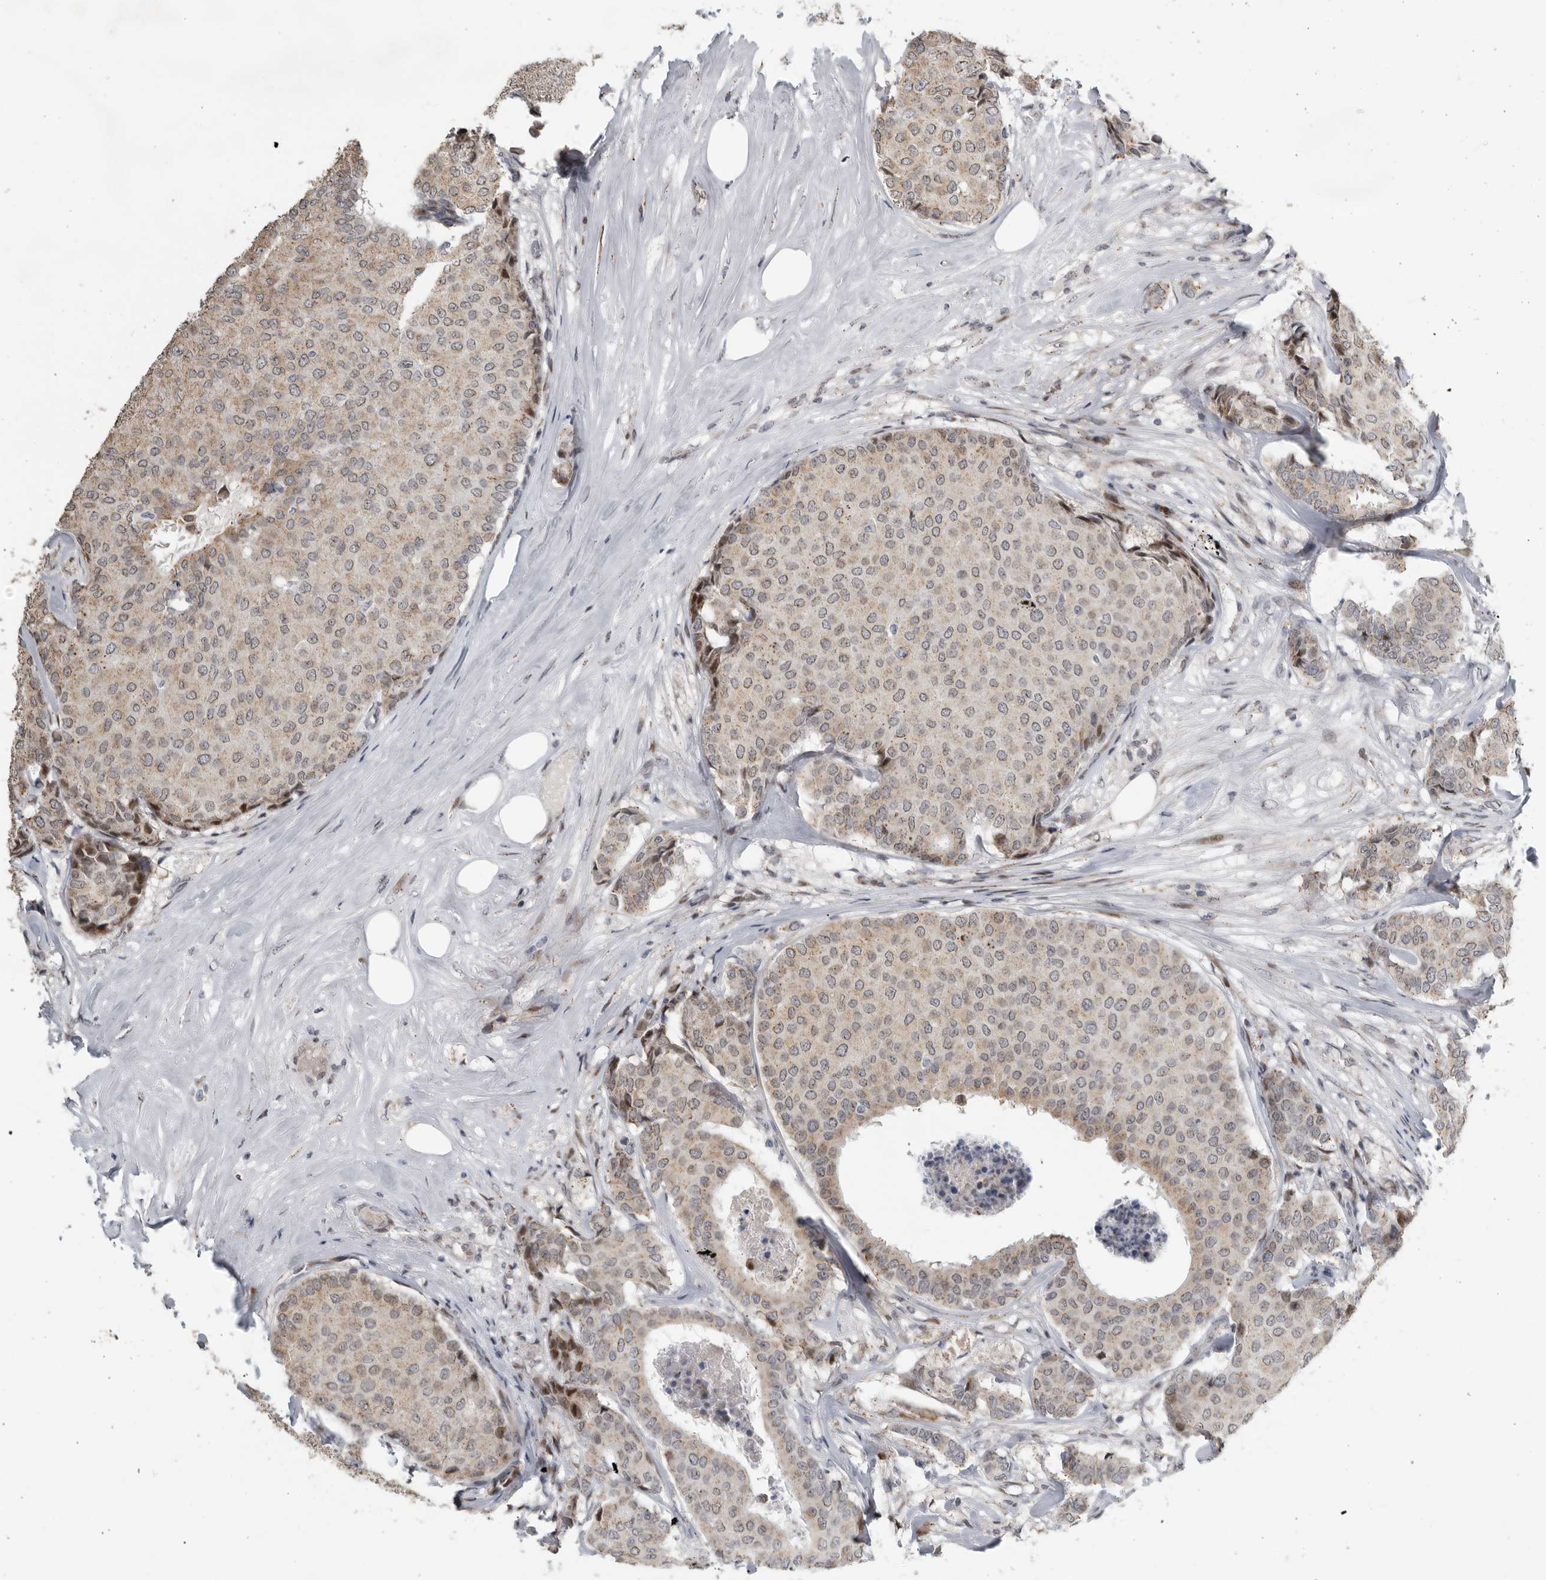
{"staining": {"intensity": "weak", "quantity": "25%-75%", "location": "cytoplasmic/membranous"}, "tissue": "breast cancer", "cell_type": "Tumor cells", "image_type": "cancer", "snomed": [{"axis": "morphology", "description": "Duct carcinoma"}, {"axis": "topography", "description": "Breast"}], "caption": "IHC (DAB) staining of human breast intraductal carcinoma shows weak cytoplasmic/membranous protein positivity in approximately 25%-75% of tumor cells. (Stains: DAB (3,3'-diaminobenzidine) in brown, nuclei in blue, Microscopy: brightfield microscopy at high magnification).", "gene": "PCMTD1", "patient": {"sex": "female", "age": 75}}